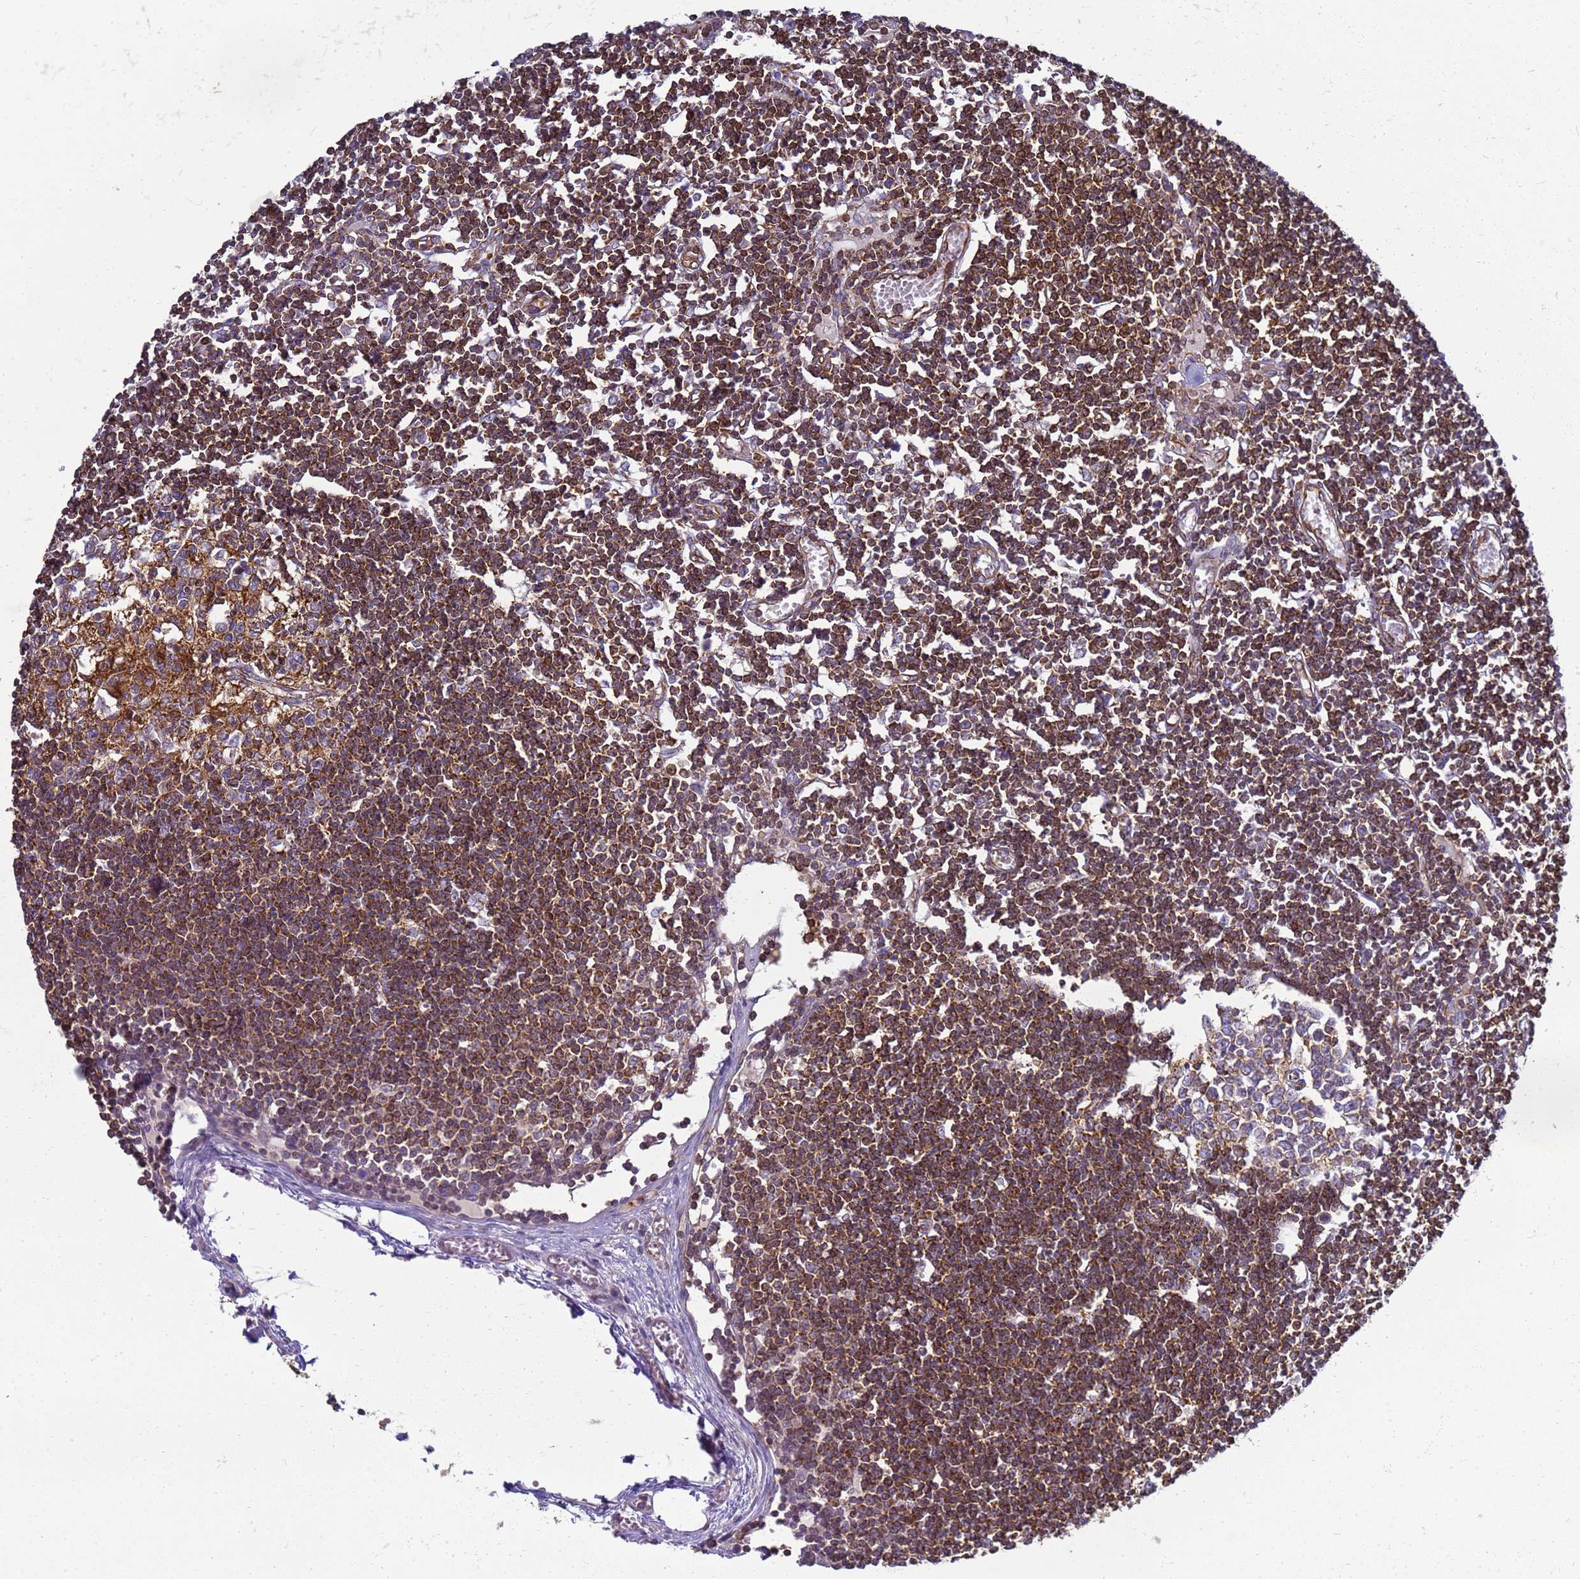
{"staining": {"intensity": "moderate", "quantity": ">75%", "location": "cytoplasmic/membranous"}, "tissue": "lymph node", "cell_type": "Germinal center cells", "image_type": "normal", "snomed": [{"axis": "morphology", "description": "Normal tissue, NOS"}, {"axis": "topography", "description": "Lymph node"}], "caption": "A medium amount of moderate cytoplasmic/membranous positivity is identified in approximately >75% of germinal center cells in normal lymph node. The protein of interest is stained brown, and the nuclei are stained in blue (DAB (3,3'-diaminobenzidine) IHC with brightfield microscopy, high magnification).", "gene": "ZBTB8OS", "patient": {"sex": "female", "age": 11}}